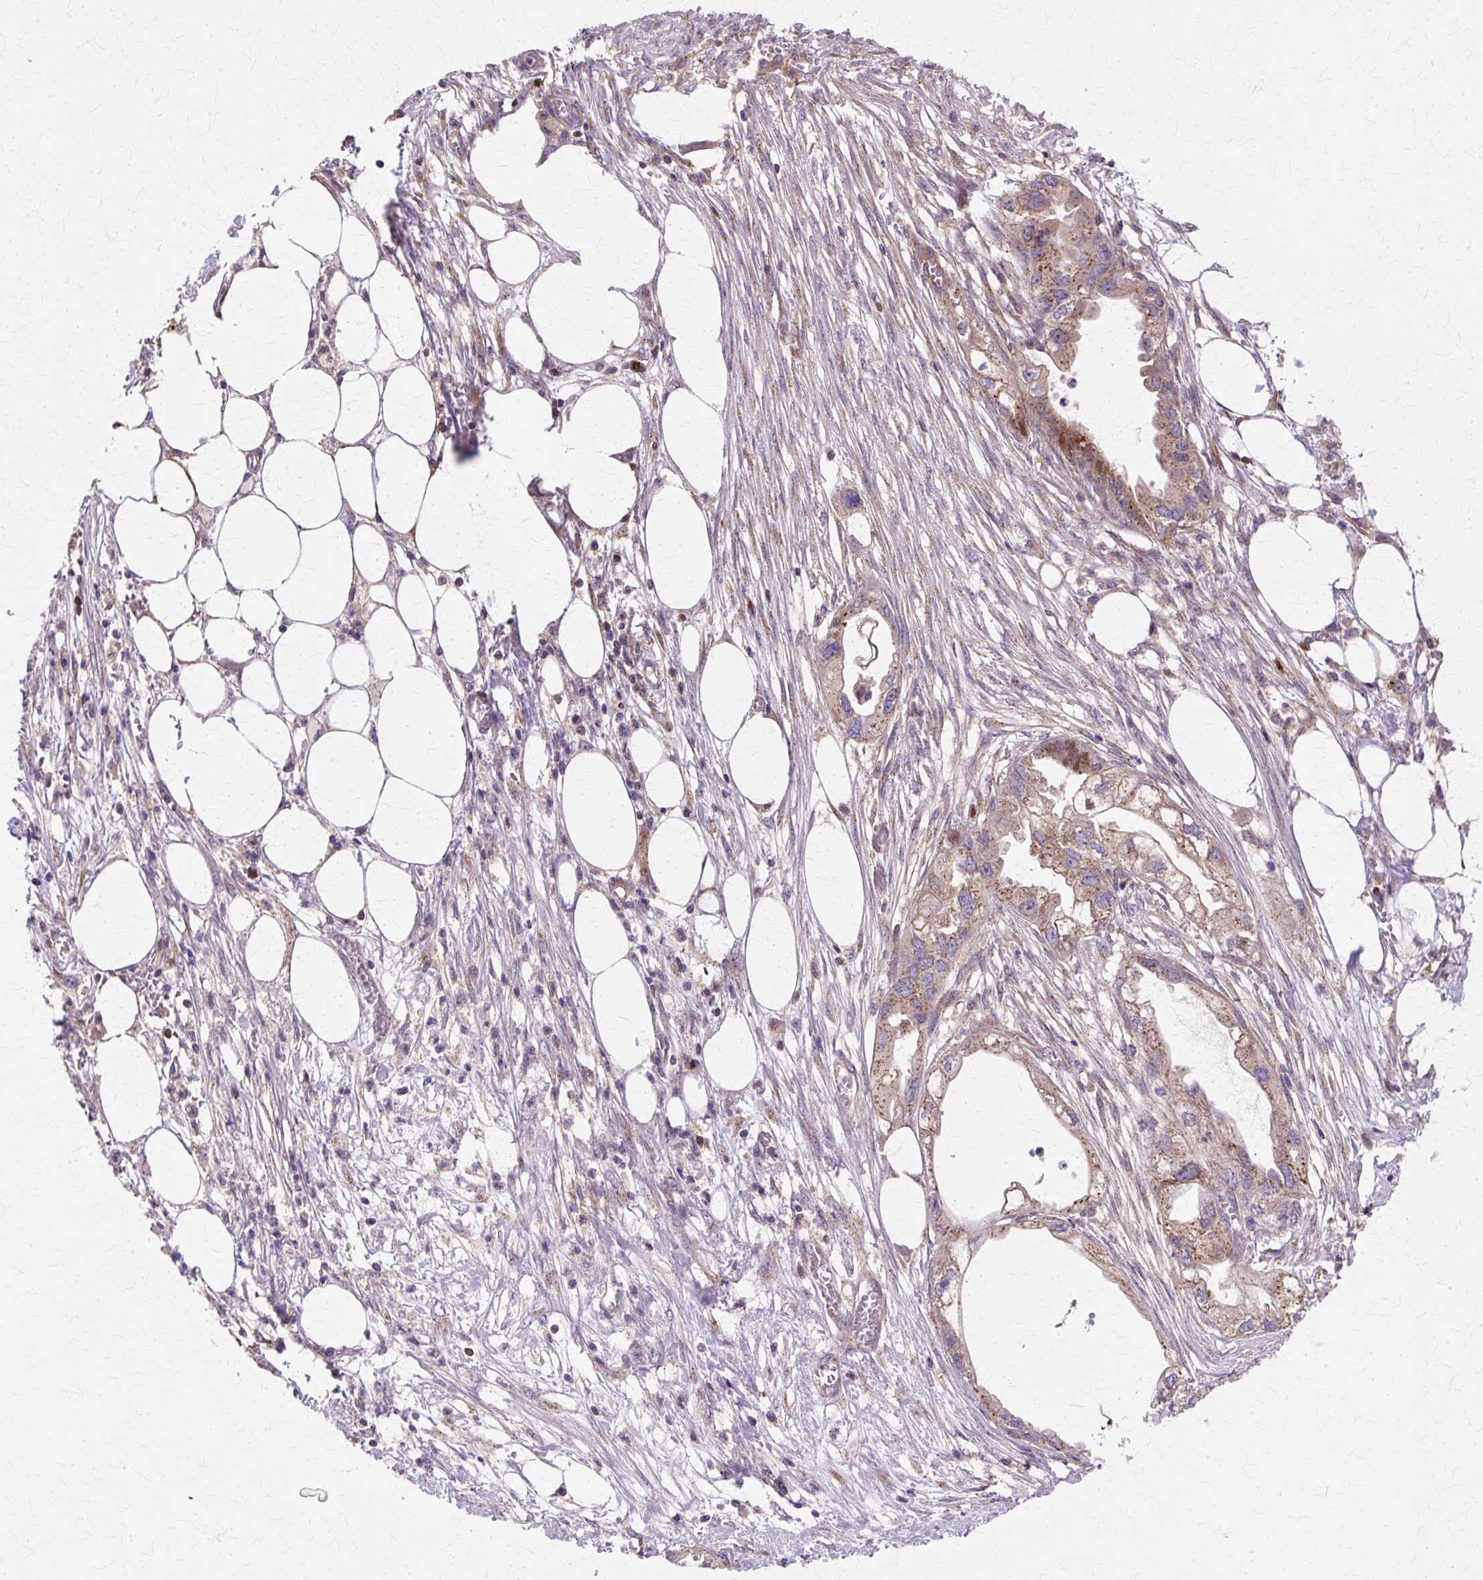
{"staining": {"intensity": "moderate", "quantity": "25%-75%", "location": "cytoplasmic/membranous"}, "tissue": "endometrial cancer", "cell_type": "Tumor cells", "image_type": "cancer", "snomed": [{"axis": "morphology", "description": "Adenocarcinoma, NOS"}, {"axis": "morphology", "description": "Adenocarcinoma, metastatic, NOS"}, {"axis": "topography", "description": "Adipose tissue"}, {"axis": "topography", "description": "Endometrium"}], "caption": "Immunohistochemistry of human adenocarcinoma (endometrial) shows medium levels of moderate cytoplasmic/membranous positivity in approximately 25%-75% of tumor cells.", "gene": "COPB1", "patient": {"sex": "female", "age": 67}}